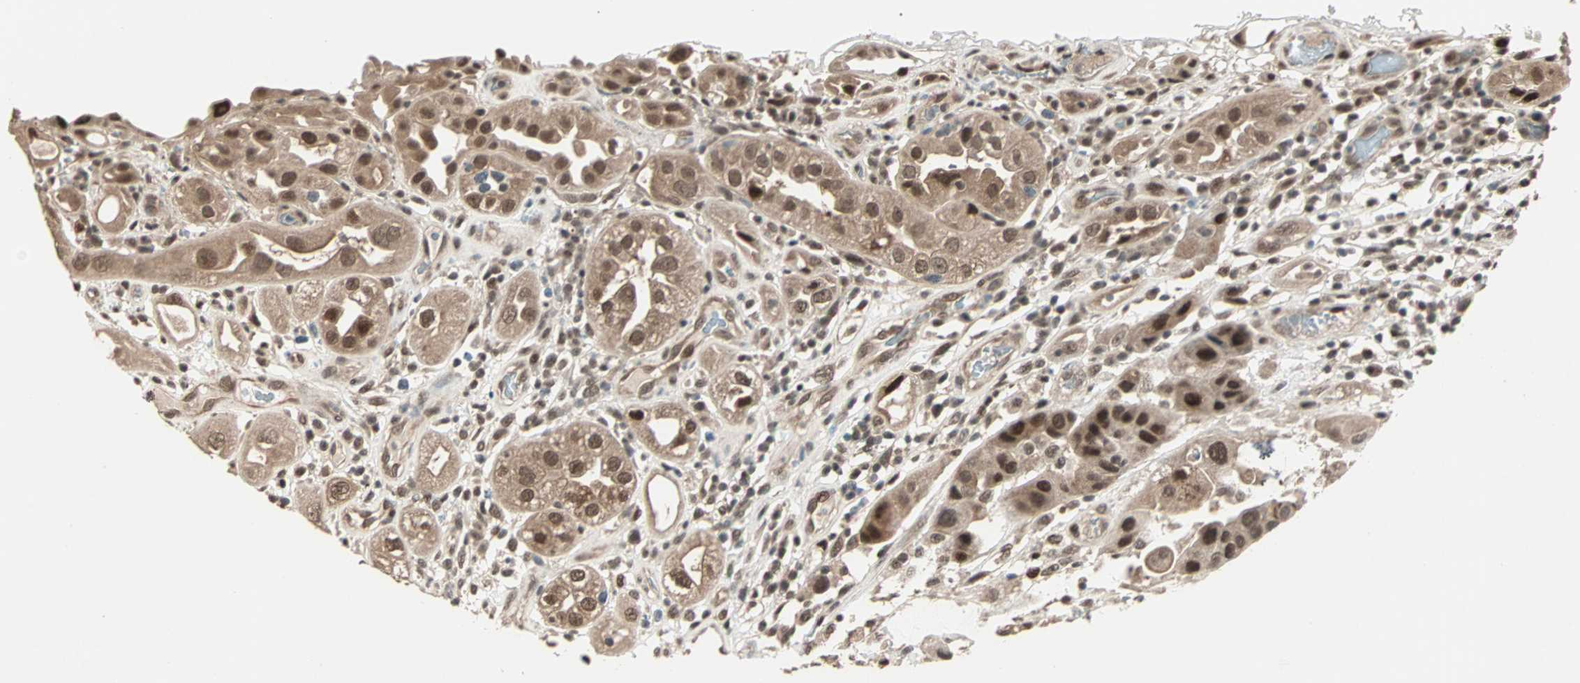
{"staining": {"intensity": "moderate", "quantity": ">75%", "location": "nuclear"}, "tissue": "urothelial cancer", "cell_type": "Tumor cells", "image_type": "cancer", "snomed": [{"axis": "morphology", "description": "Urothelial carcinoma, High grade"}, {"axis": "topography", "description": "Urinary bladder"}], "caption": "A brown stain shows moderate nuclear positivity of a protein in urothelial cancer tumor cells.", "gene": "ZNF701", "patient": {"sex": "female", "age": 64}}